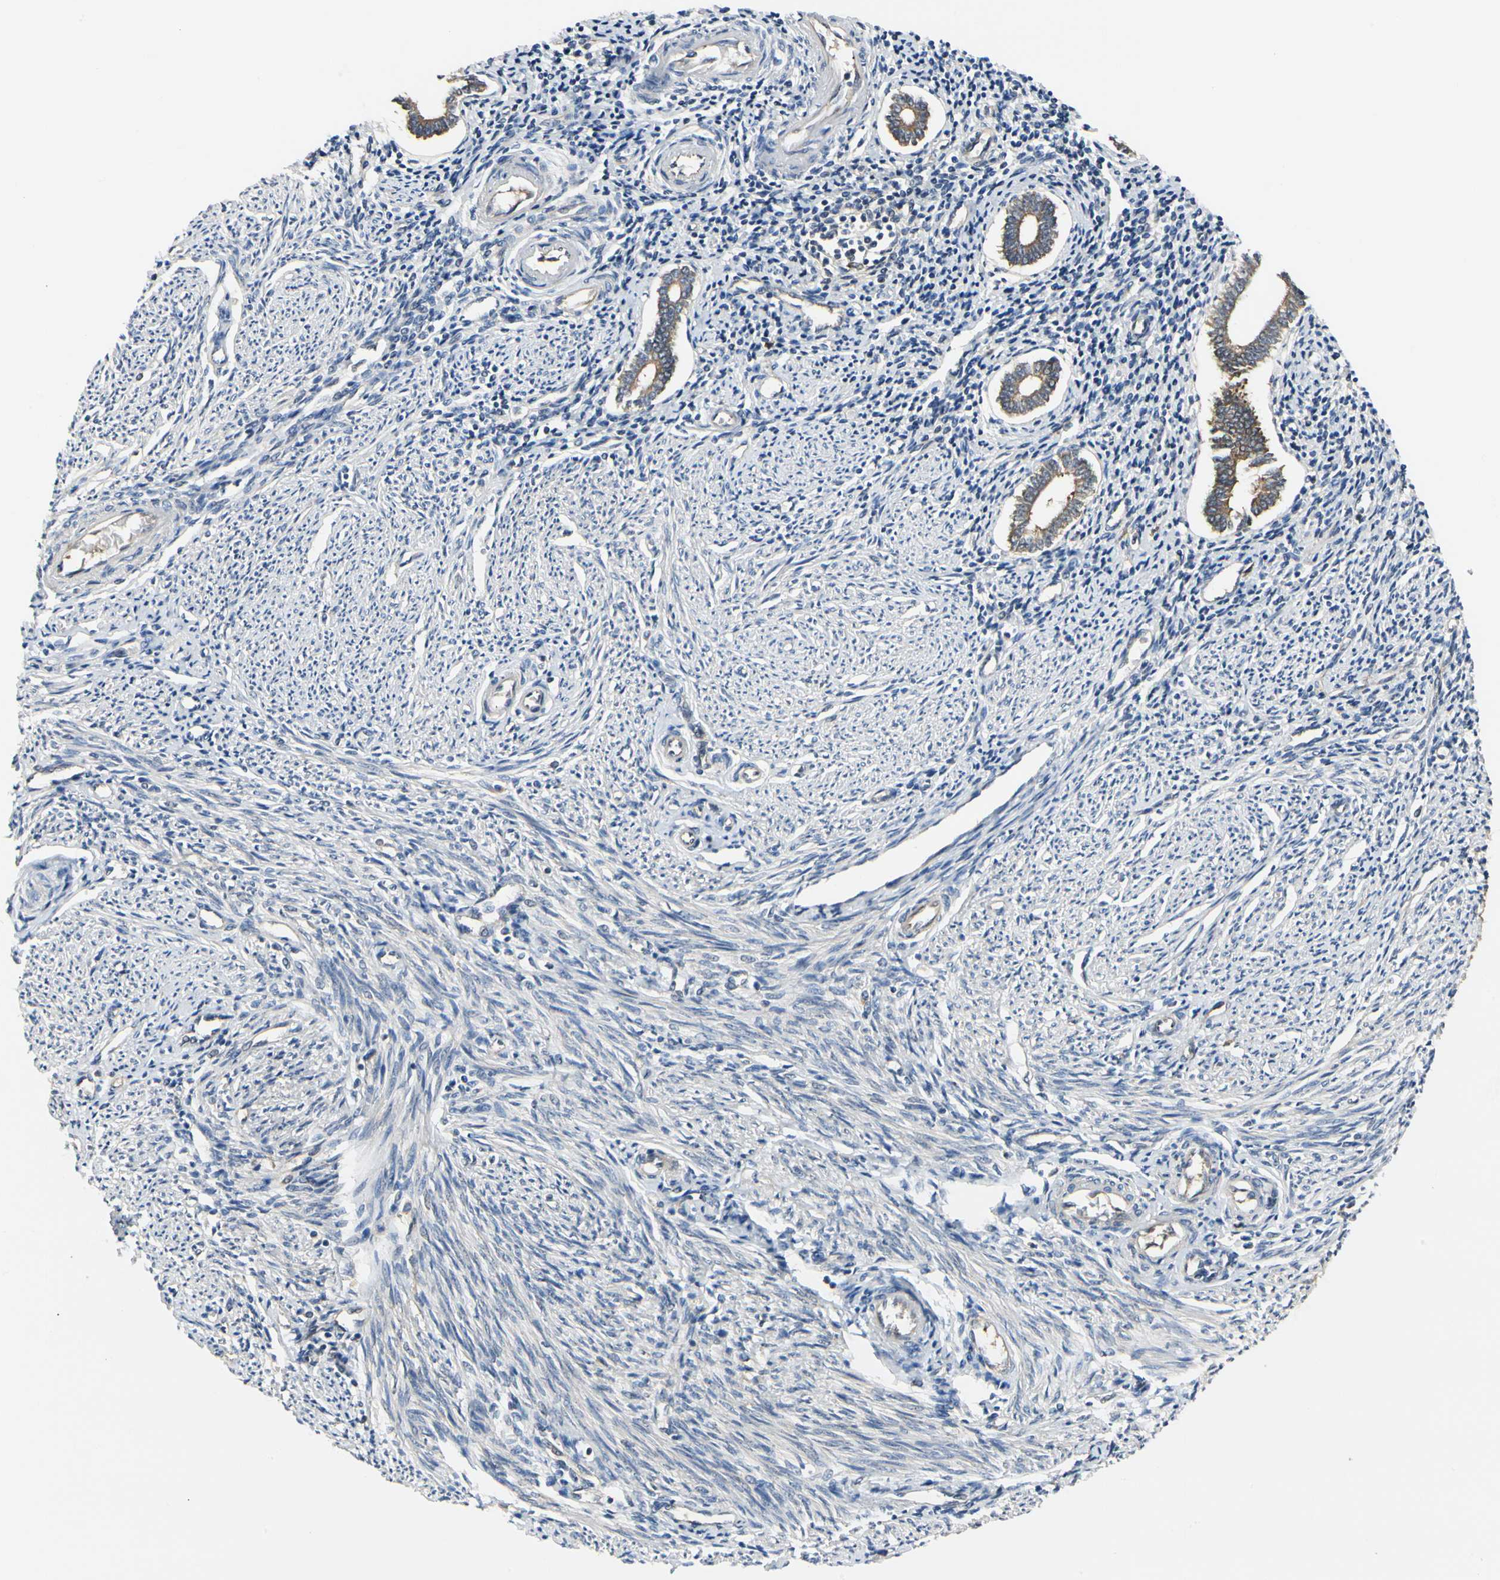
{"staining": {"intensity": "weak", "quantity": "<25%", "location": "cytoplasmic/membranous"}, "tissue": "endometrium", "cell_type": "Cells in endometrial stroma", "image_type": "normal", "snomed": [{"axis": "morphology", "description": "Normal tissue, NOS"}, {"axis": "topography", "description": "Endometrium"}], "caption": "High magnification brightfield microscopy of normal endometrium stained with DAB (brown) and counterstained with hematoxylin (blue): cells in endometrial stroma show no significant staining.", "gene": "NME1", "patient": {"sex": "female", "age": 52}}